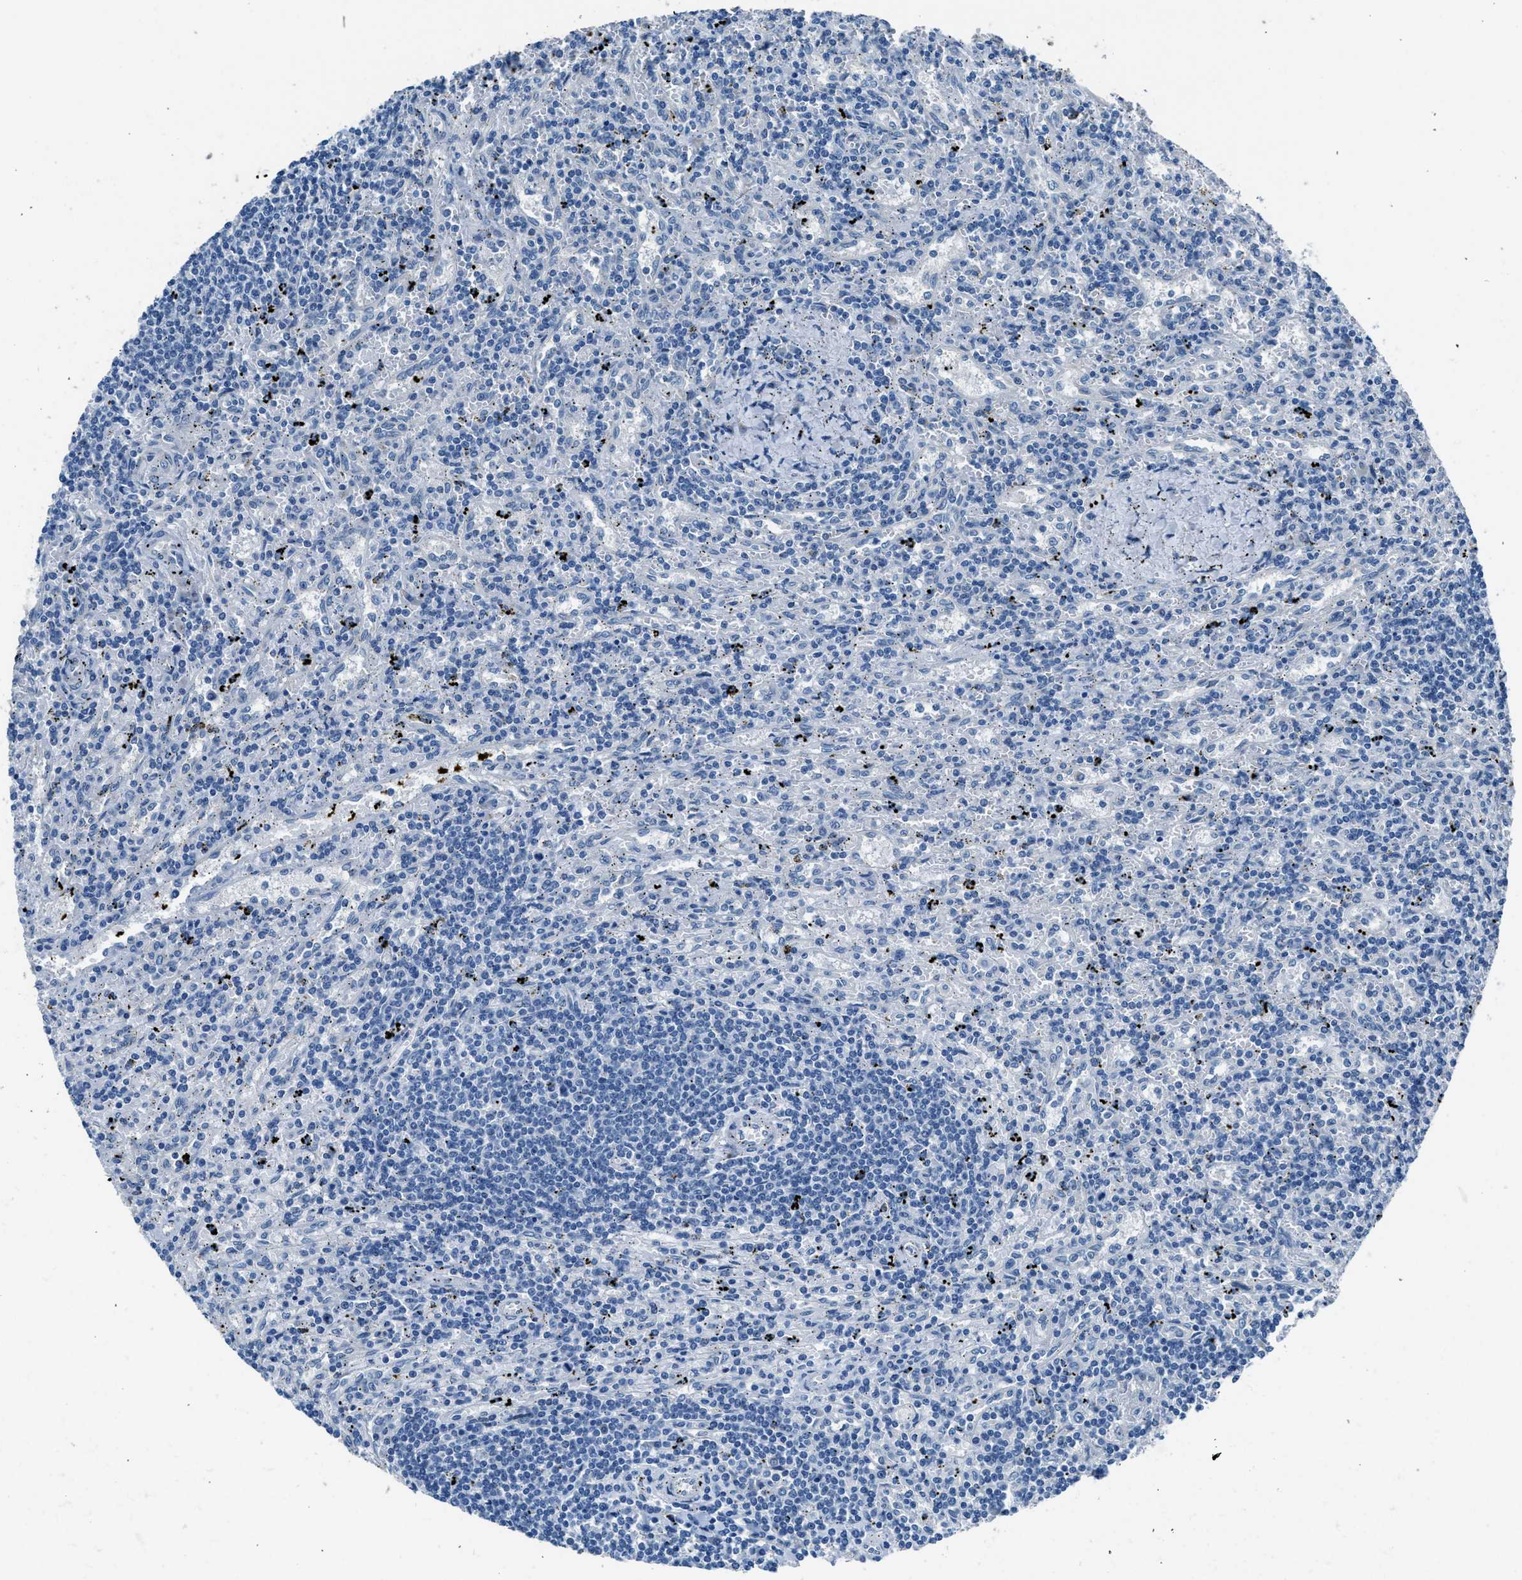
{"staining": {"intensity": "negative", "quantity": "none", "location": "none"}, "tissue": "lymphoma", "cell_type": "Tumor cells", "image_type": "cancer", "snomed": [{"axis": "morphology", "description": "Malignant lymphoma, non-Hodgkin's type, Low grade"}, {"axis": "topography", "description": "Spleen"}], "caption": "The IHC image has no significant expression in tumor cells of lymphoma tissue. Nuclei are stained in blue.", "gene": "RNF41", "patient": {"sex": "male", "age": 76}}